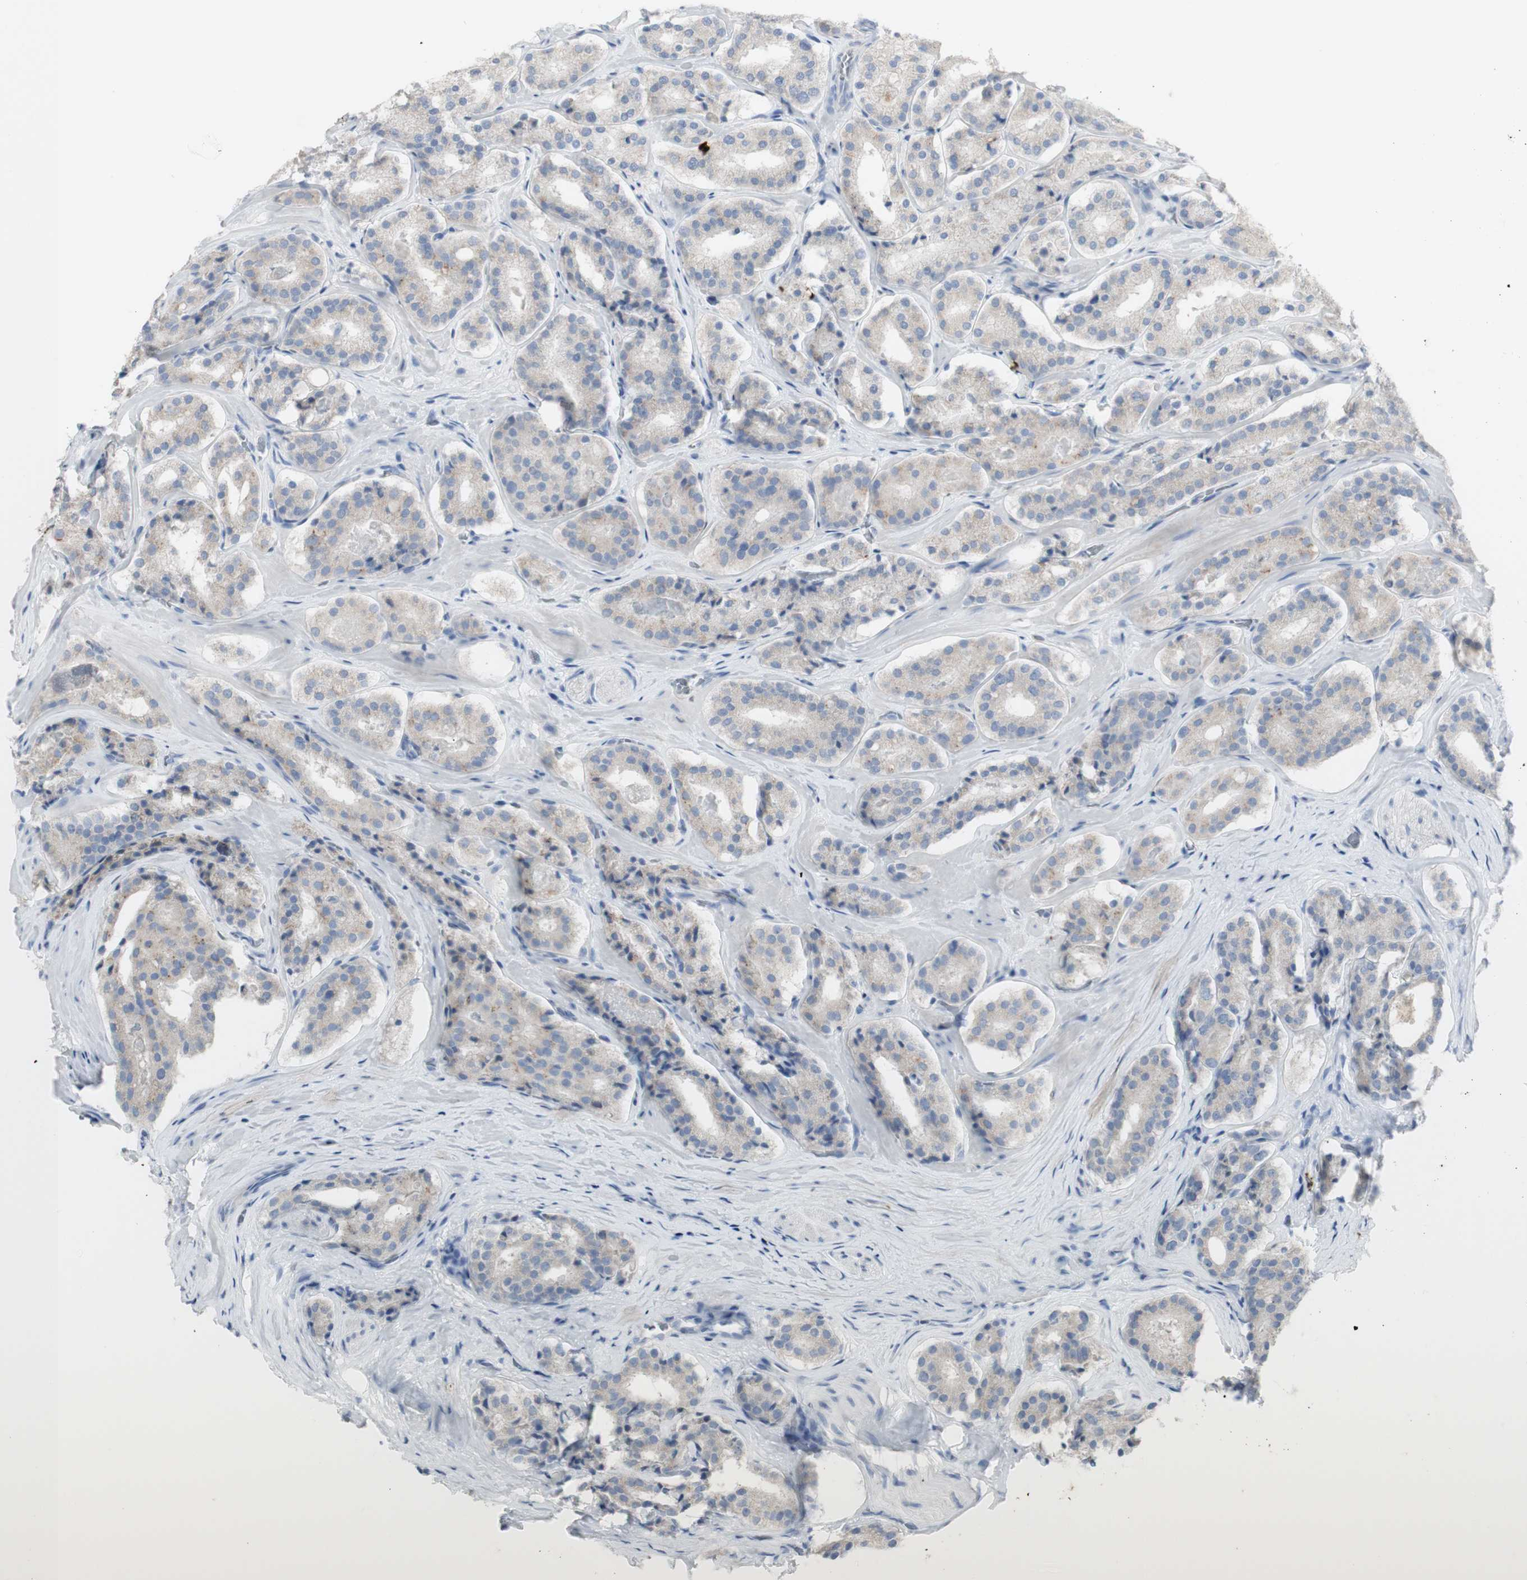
{"staining": {"intensity": "negative", "quantity": "none", "location": "none"}, "tissue": "prostate cancer", "cell_type": "Tumor cells", "image_type": "cancer", "snomed": [{"axis": "morphology", "description": "Adenocarcinoma, High grade"}, {"axis": "topography", "description": "Prostate"}], "caption": "Prostate adenocarcinoma (high-grade) stained for a protein using immunohistochemistry (IHC) shows no staining tumor cells.", "gene": "CD207", "patient": {"sex": "male", "age": 60}}